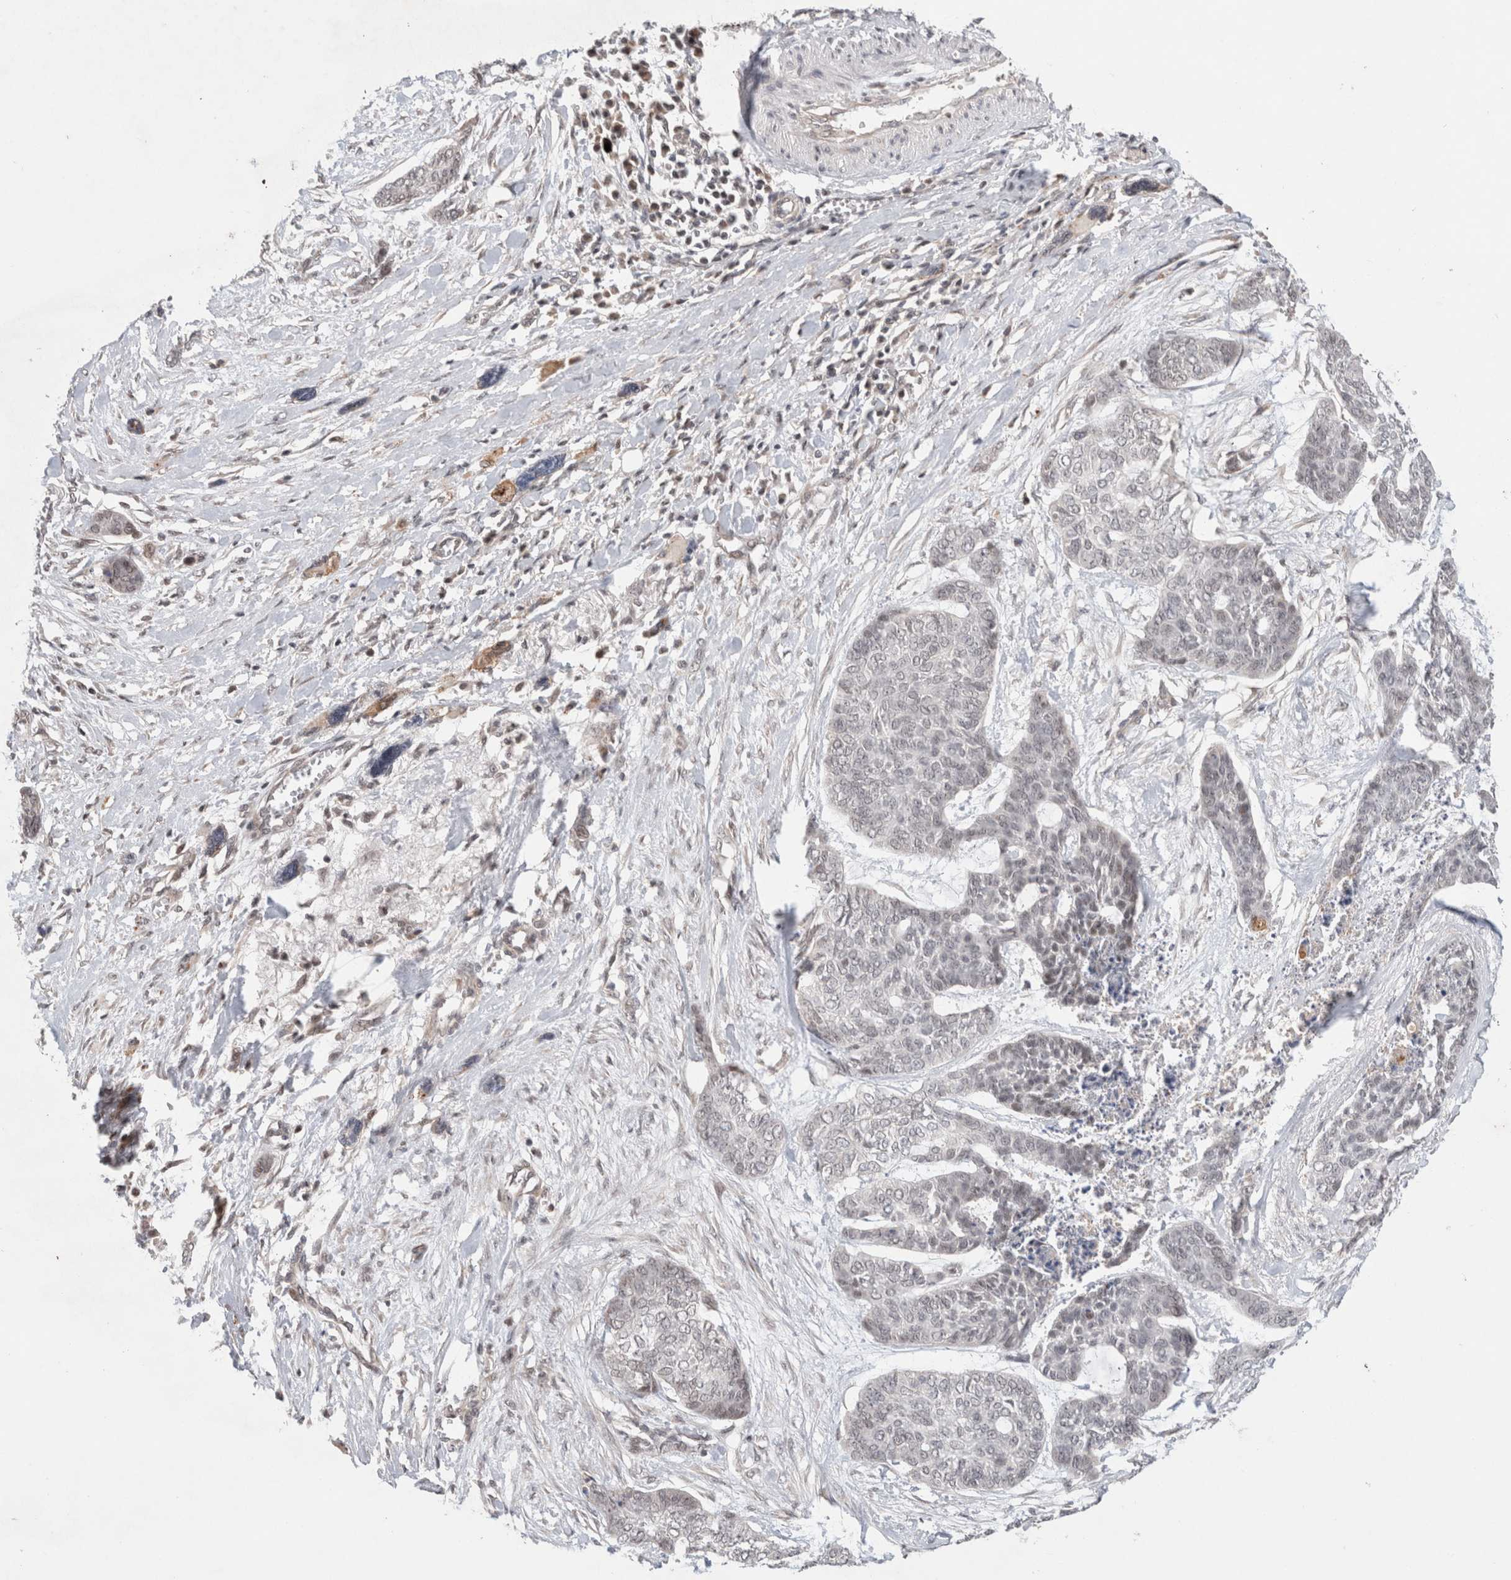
{"staining": {"intensity": "negative", "quantity": "none", "location": "none"}, "tissue": "skin cancer", "cell_type": "Tumor cells", "image_type": "cancer", "snomed": [{"axis": "morphology", "description": "Basal cell carcinoma"}, {"axis": "topography", "description": "Skin"}], "caption": "Basal cell carcinoma (skin) stained for a protein using immunohistochemistry shows no positivity tumor cells.", "gene": "SYDE2", "patient": {"sex": "female", "age": 64}}